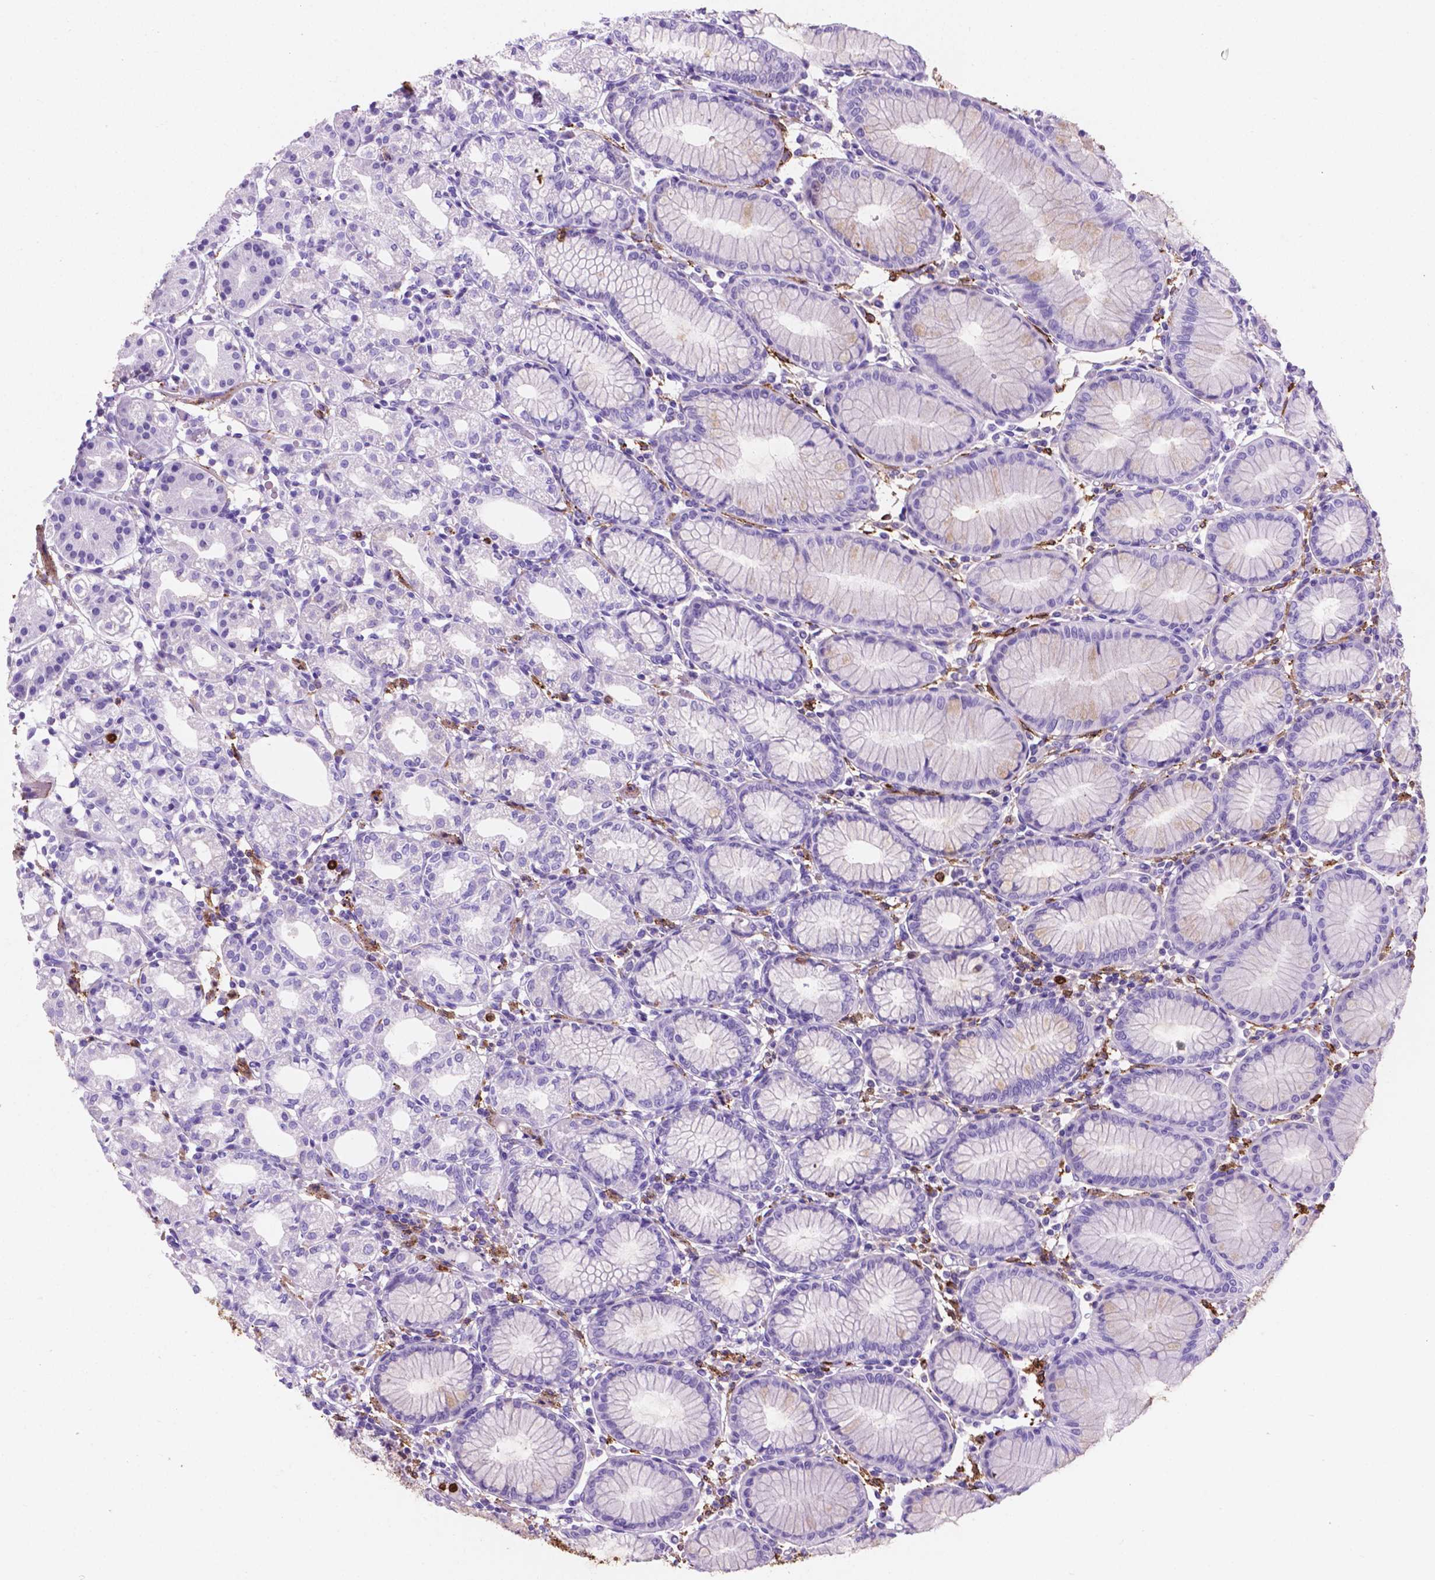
{"staining": {"intensity": "strong", "quantity": "<25%", "location": "cytoplasmic/membranous"}, "tissue": "stomach", "cell_type": "Glandular cells", "image_type": "normal", "snomed": [{"axis": "morphology", "description": "Normal tissue, NOS"}, {"axis": "topography", "description": "Skeletal muscle"}, {"axis": "topography", "description": "Stomach"}], "caption": "Brown immunohistochemical staining in benign stomach shows strong cytoplasmic/membranous expression in about <25% of glandular cells.", "gene": "MACF1", "patient": {"sex": "female", "age": 57}}